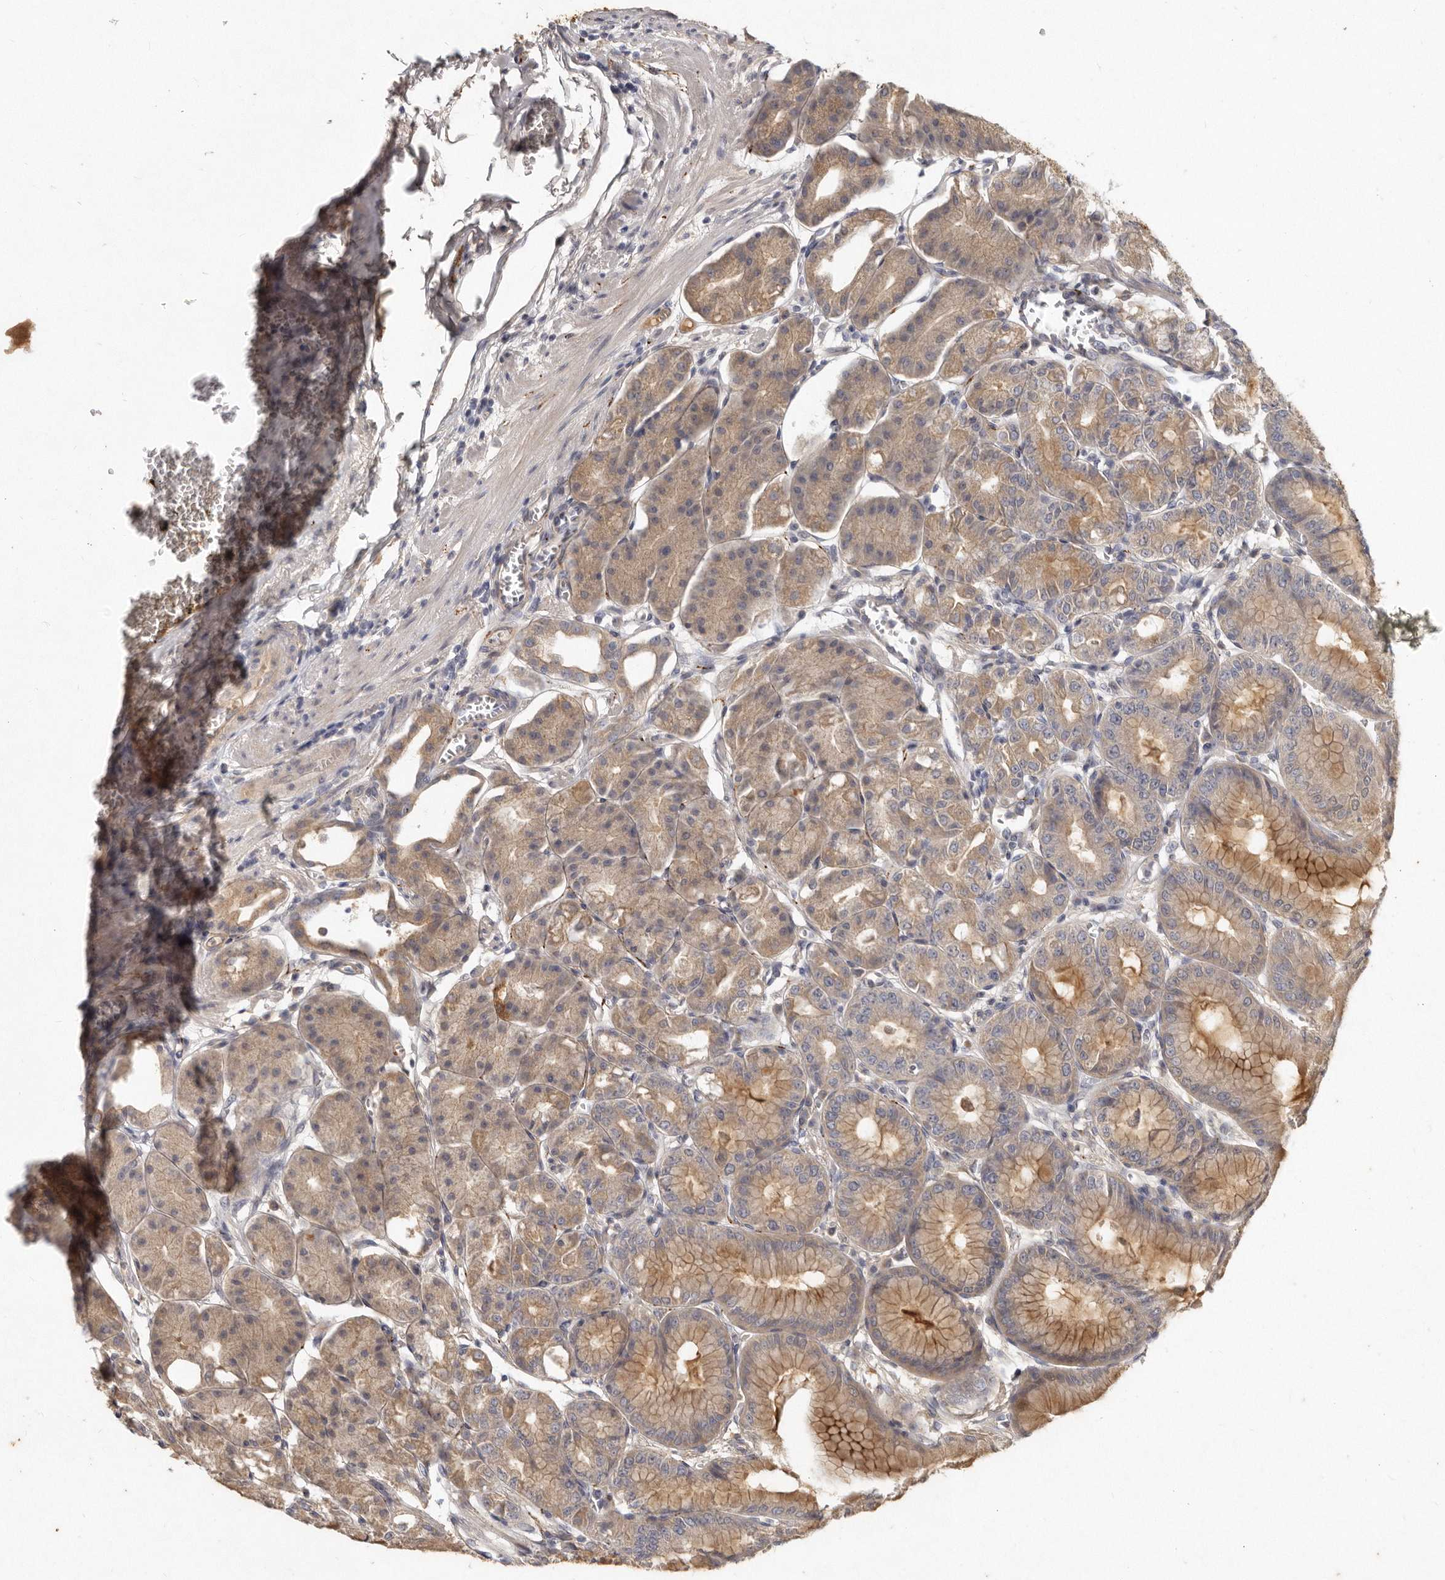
{"staining": {"intensity": "moderate", "quantity": ">75%", "location": "cytoplasmic/membranous"}, "tissue": "stomach", "cell_type": "Glandular cells", "image_type": "normal", "snomed": [{"axis": "morphology", "description": "Normal tissue, NOS"}, {"axis": "topography", "description": "Stomach, lower"}], "caption": "High-magnification brightfield microscopy of unremarkable stomach stained with DAB (brown) and counterstained with hematoxylin (blue). glandular cells exhibit moderate cytoplasmic/membranous staining is present in about>75% of cells.", "gene": "SLC22A1", "patient": {"sex": "male", "age": 71}}